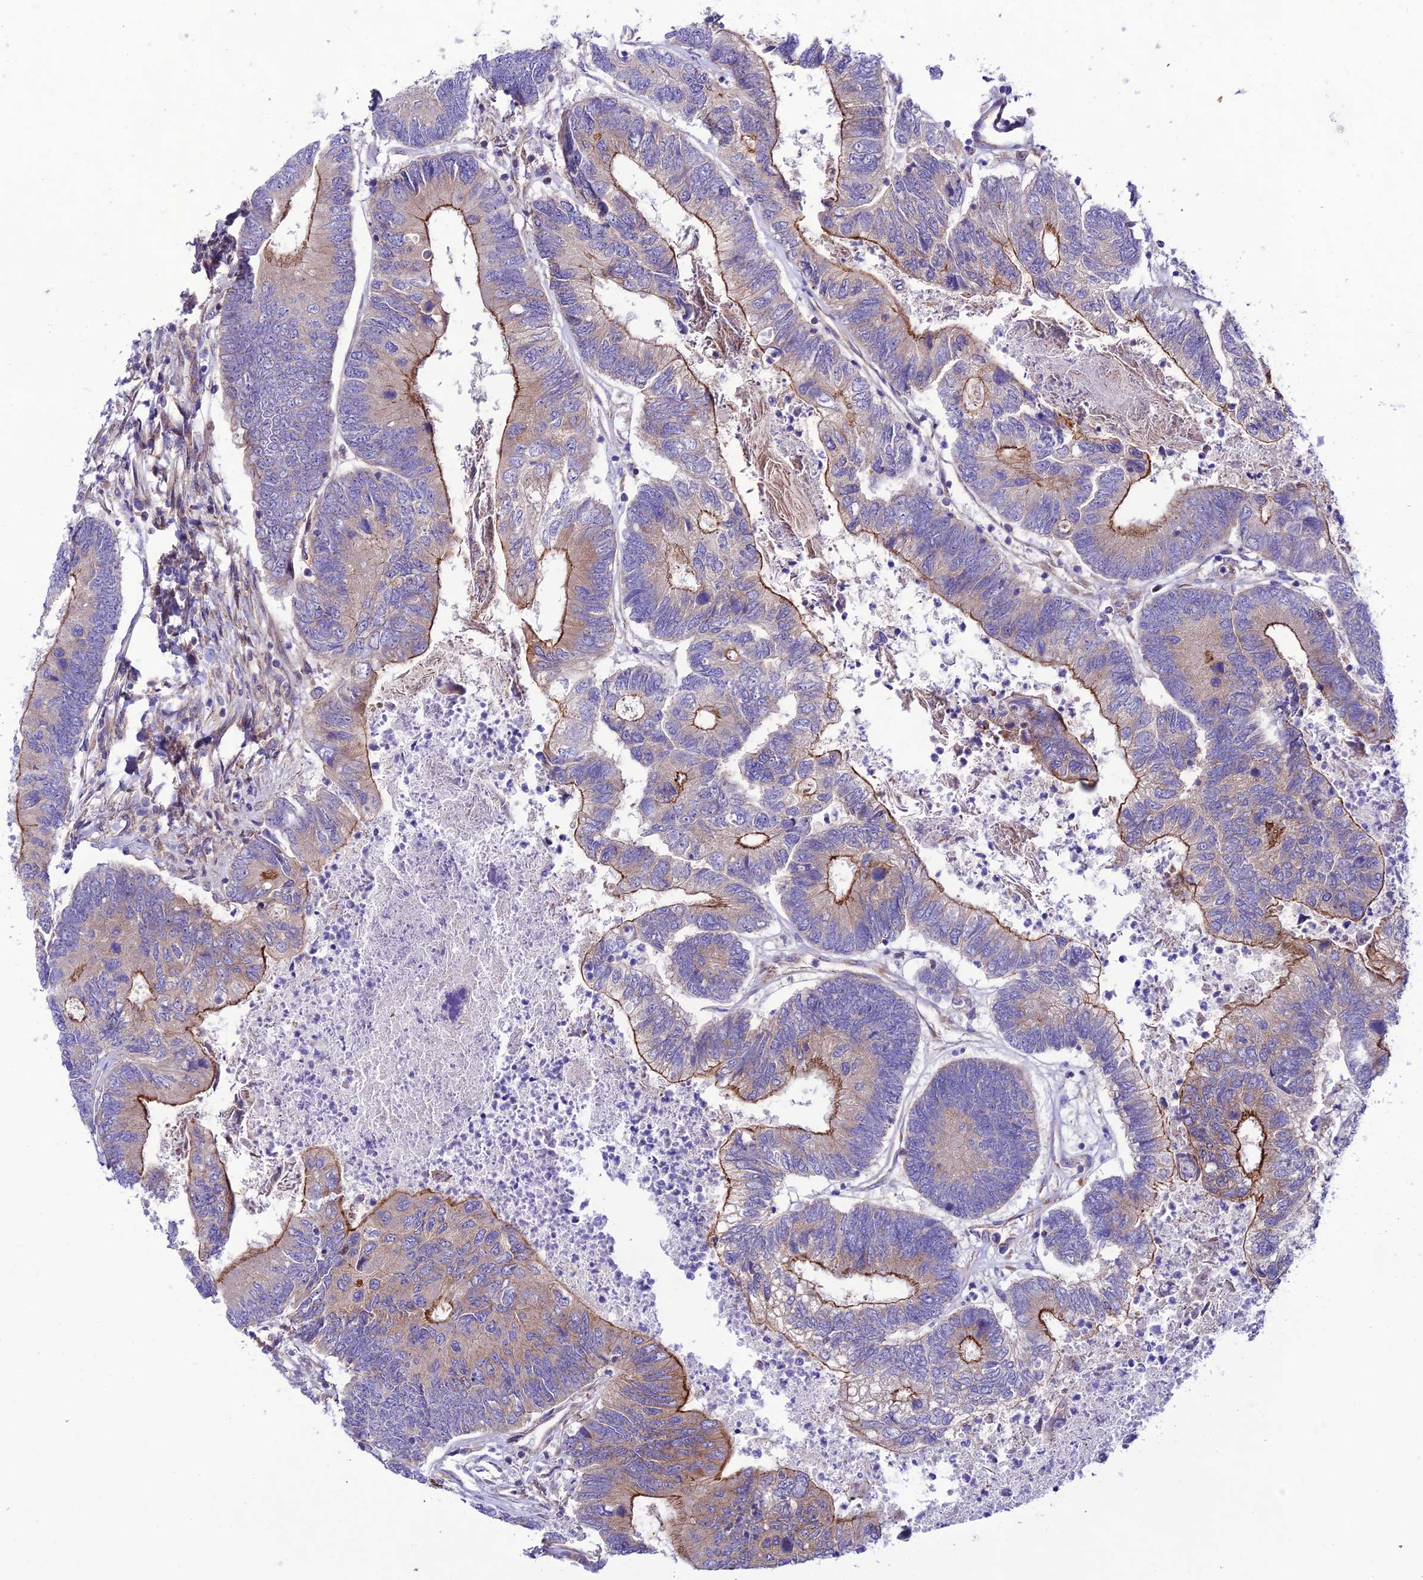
{"staining": {"intensity": "moderate", "quantity": "<25%", "location": "cytoplasmic/membranous"}, "tissue": "colorectal cancer", "cell_type": "Tumor cells", "image_type": "cancer", "snomed": [{"axis": "morphology", "description": "Adenocarcinoma, NOS"}, {"axis": "topography", "description": "Colon"}], "caption": "Human colorectal adenocarcinoma stained with a protein marker exhibits moderate staining in tumor cells.", "gene": "LACTB2", "patient": {"sex": "female", "age": 67}}